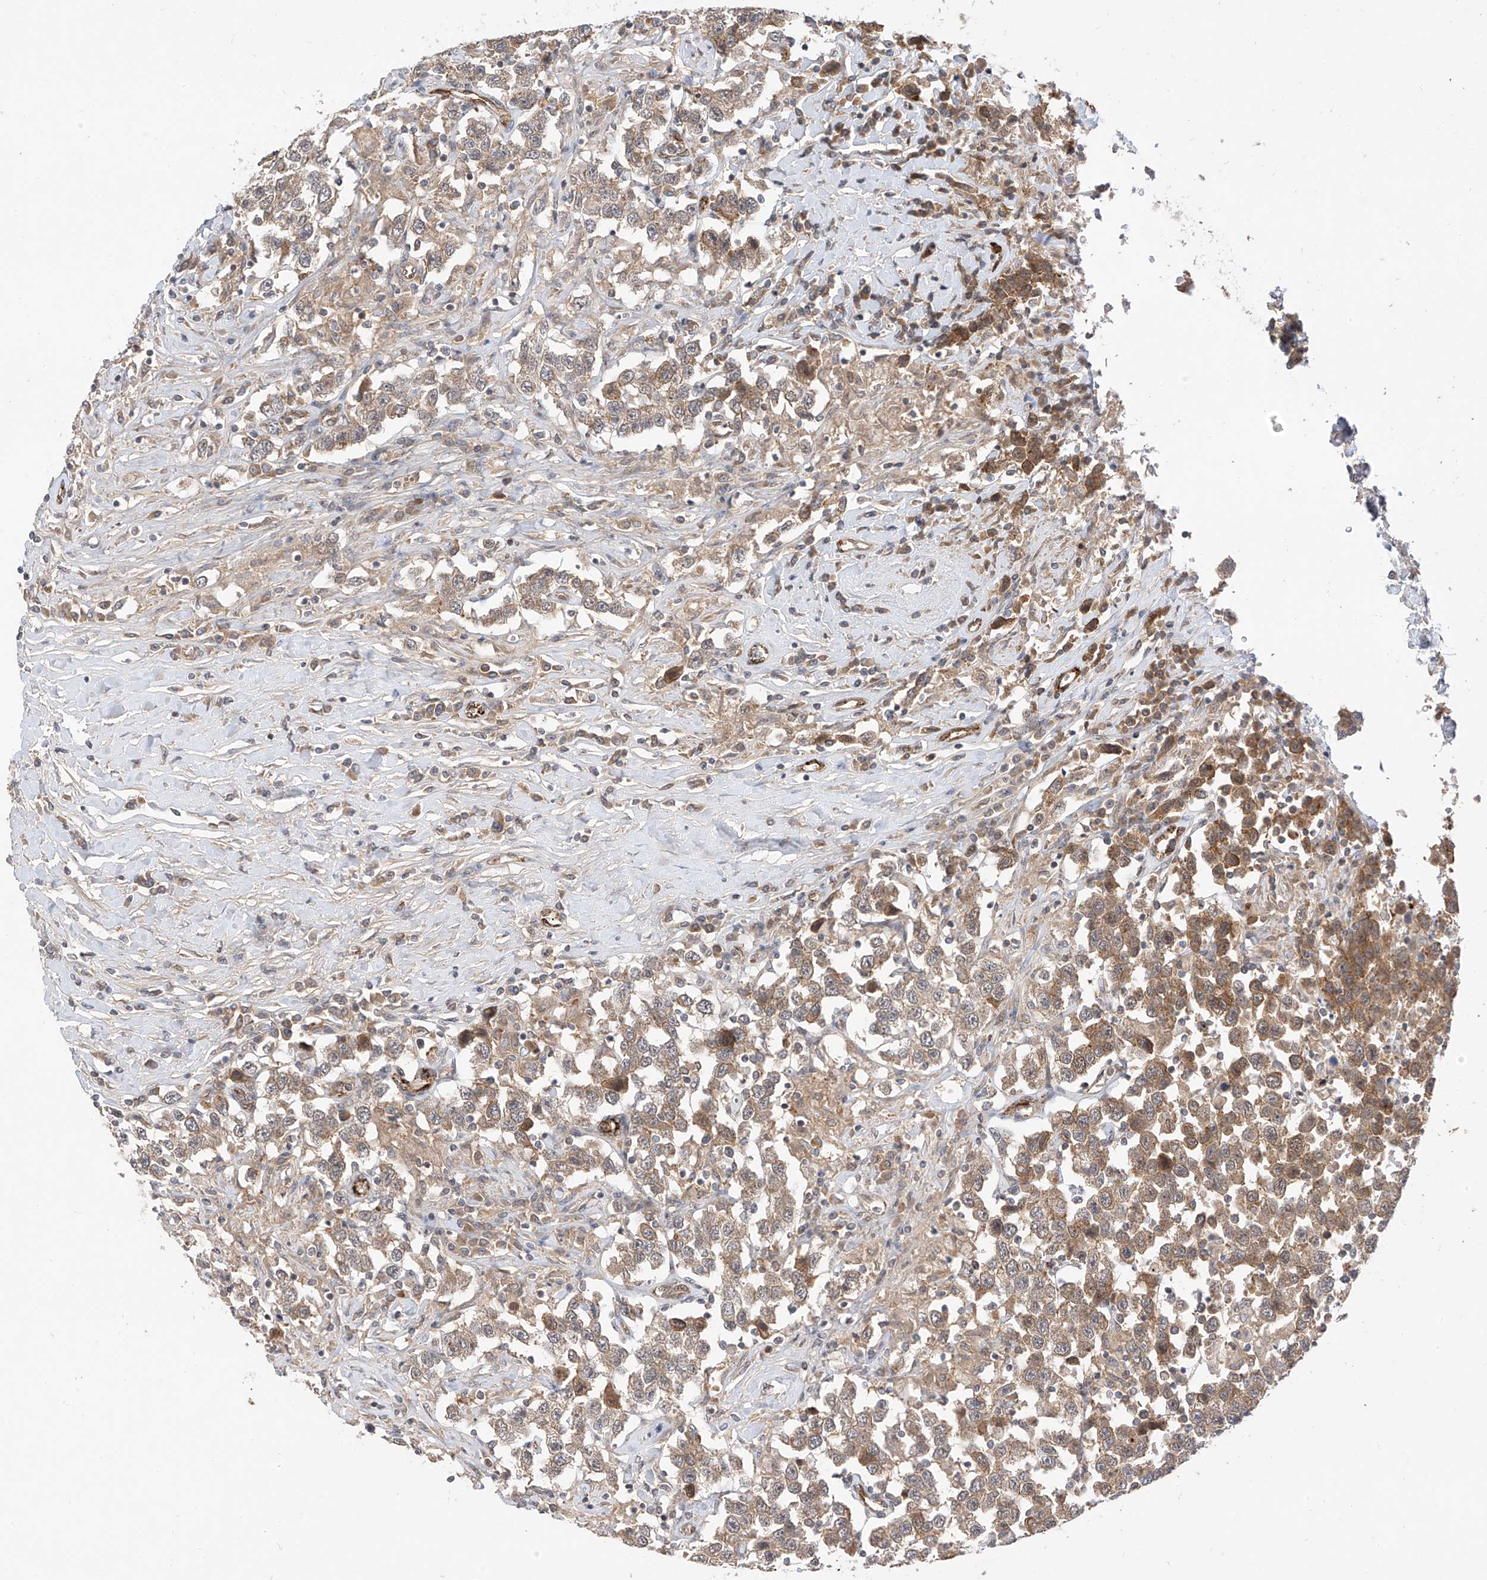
{"staining": {"intensity": "moderate", "quantity": "25%-75%", "location": "cytoplasmic/membranous"}, "tissue": "testis cancer", "cell_type": "Tumor cells", "image_type": "cancer", "snomed": [{"axis": "morphology", "description": "Seminoma, NOS"}, {"axis": "topography", "description": "Testis"}], "caption": "Seminoma (testis) stained with DAB immunohistochemistry (IHC) displays medium levels of moderate cytoplasmic/membranous expression in approximately 25%-75% of tumor cells.", "gene": "MRTFA", "patient": {"sex": "male", "age": 41}}